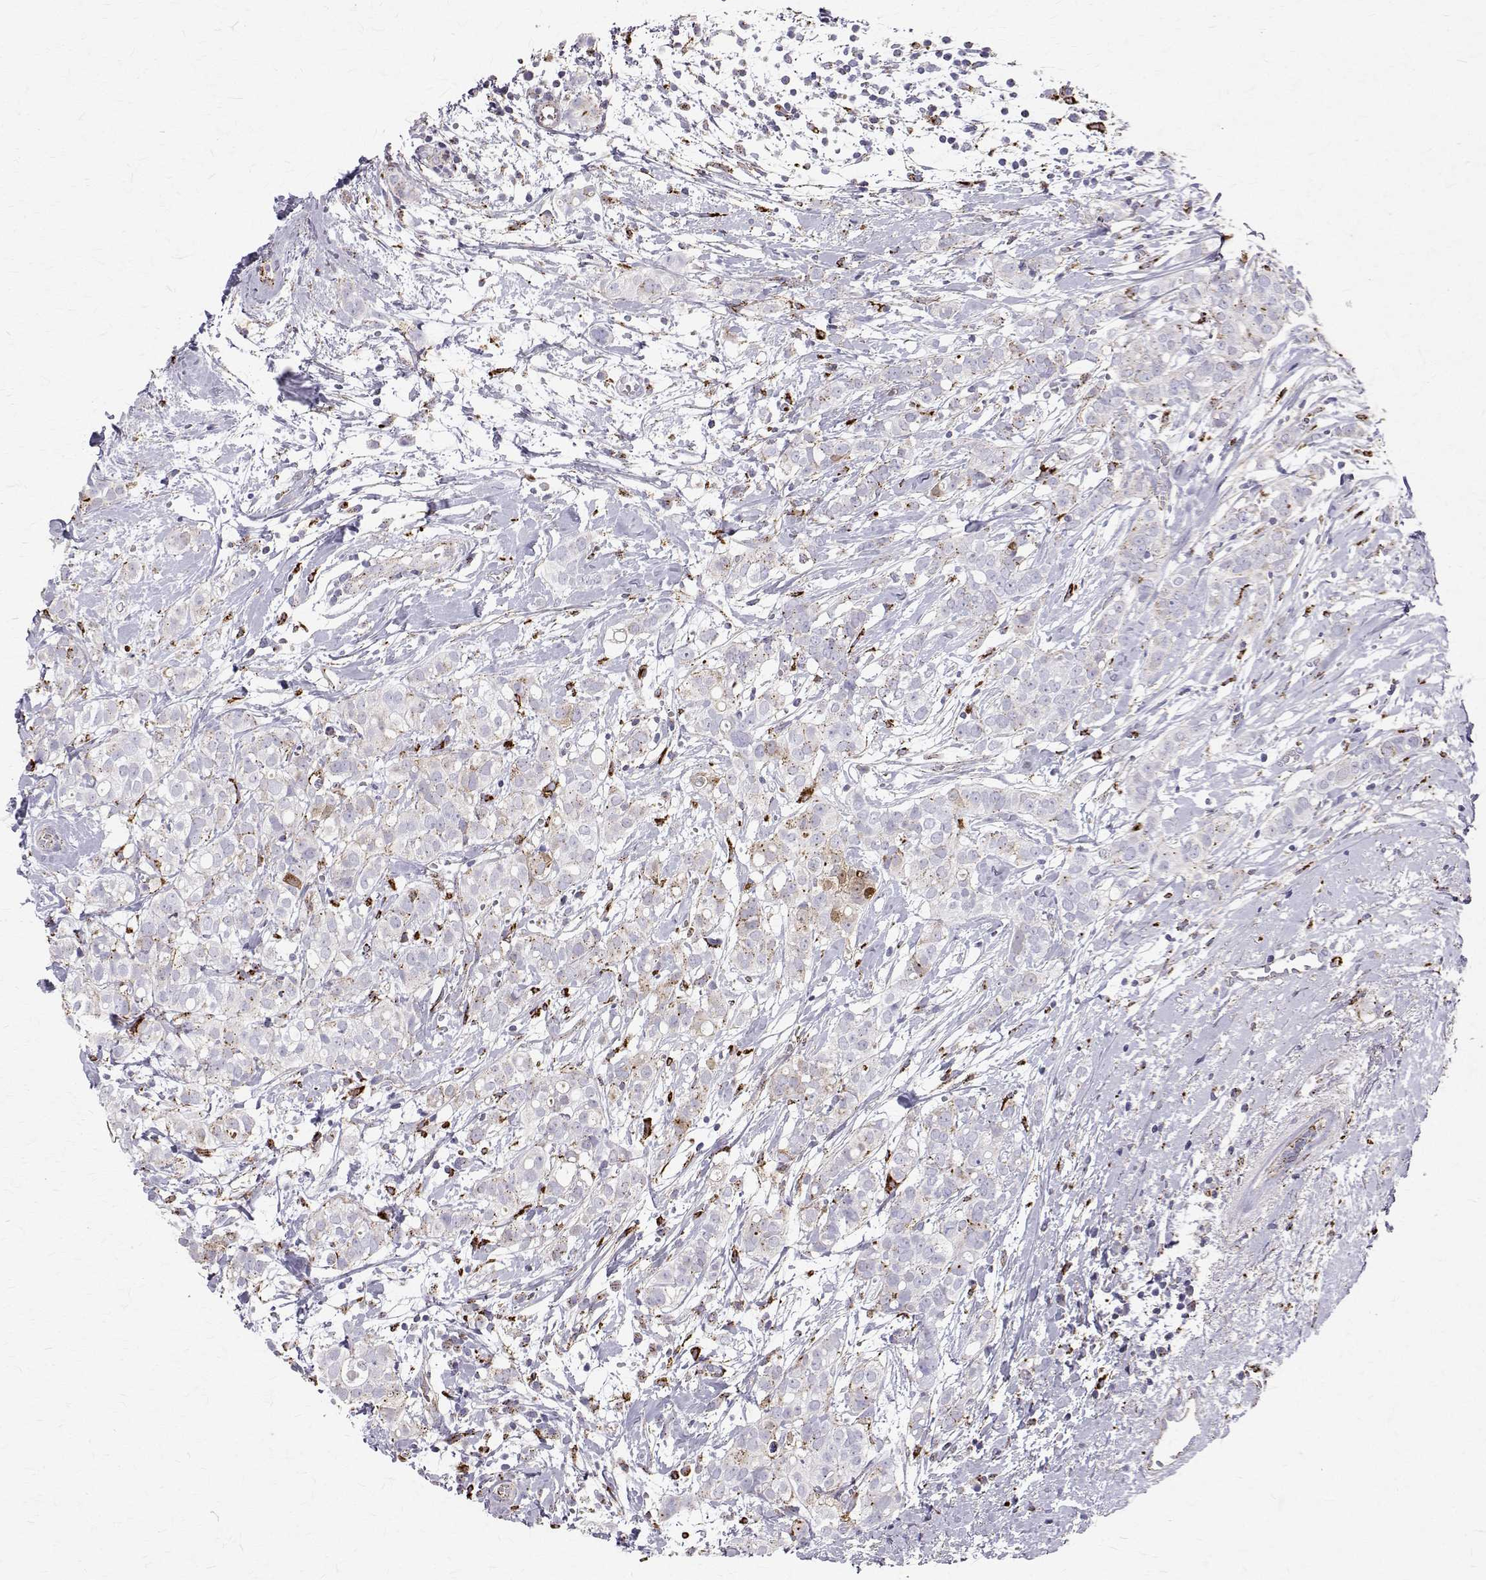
{"staining": {"intensity": "moderate", "quantity": "<25%", "location": "cytoplasmic/membranous"}, "tissue": "breast cancer", "cell_type": "Tumor cells", "image_type": "cancer", "snomed": [{"axis": "morphology", "description": "Duct carcinoma"}, {"axis": "topography", "description": "Breast"}], "caption": "Protein staining exhibits moderate cytoplasmic/membranous expression in approximately <25% of tumor cells in breast invasive ductal carcinoma. Nuclei are stained in blue.", "gene": "TPP1", "patient": {"sex": "female", "age": 40}}